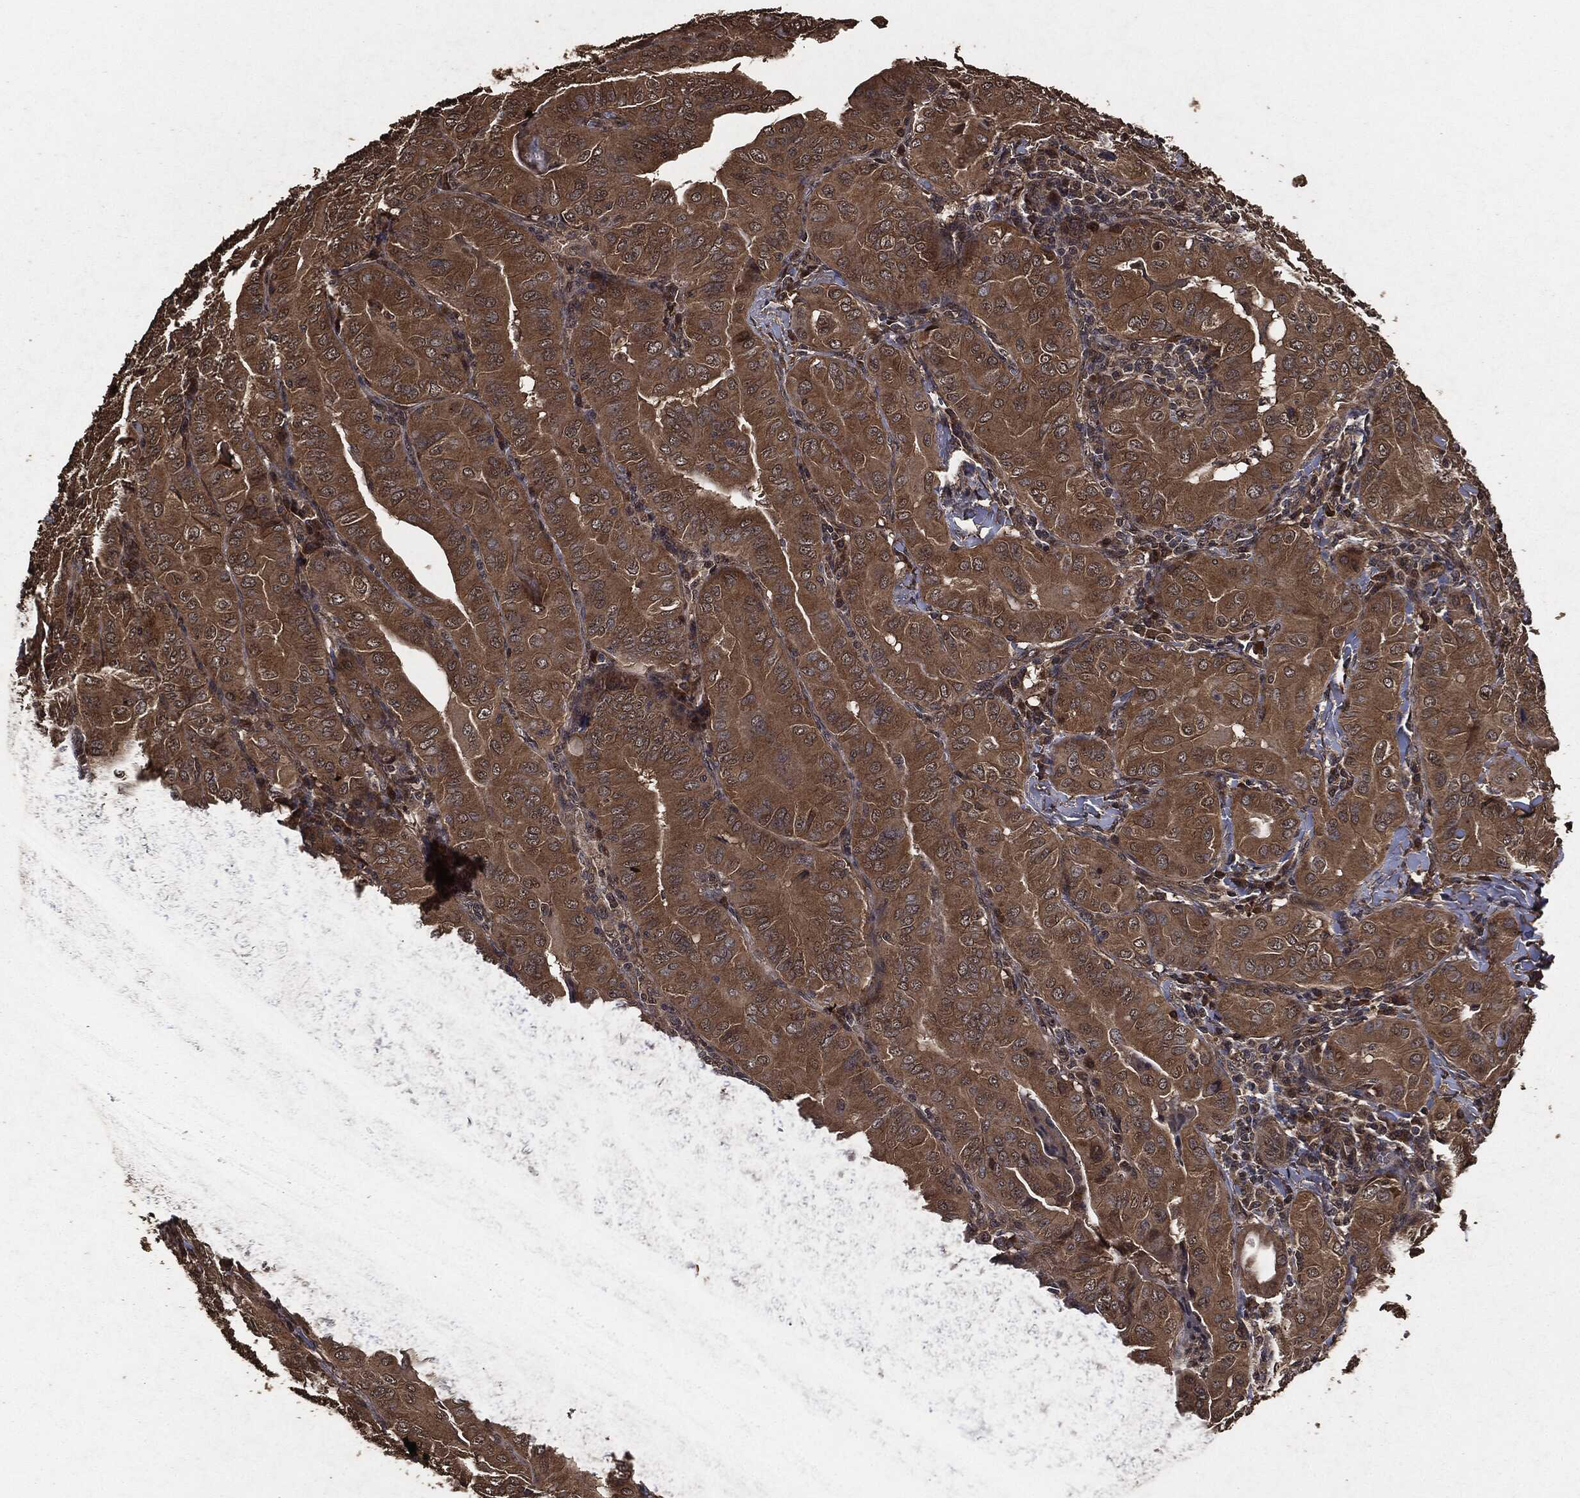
{"staining": {"intensity": "moderate", "quantity": ">75%", "location": "cytoplasmic/membranous"}, "tissue": "thyroid cancer", "cell_type": "Tumor cells", "image_type": "cancer", "snomed": [{"axis": "morphology", "description": "Papillary adenocarcinoma, NOS"}, {"axis": "topography", "description": "Thyroid gland"}], "caption": "Moderate cytoplasmic/membranous expression is present in approximately >75% of tumor cells in thyroid cancer (papillary adenocarcinoma).", "gene": "AKT1S1", "patient": {"sex": "female", "age": 37}}